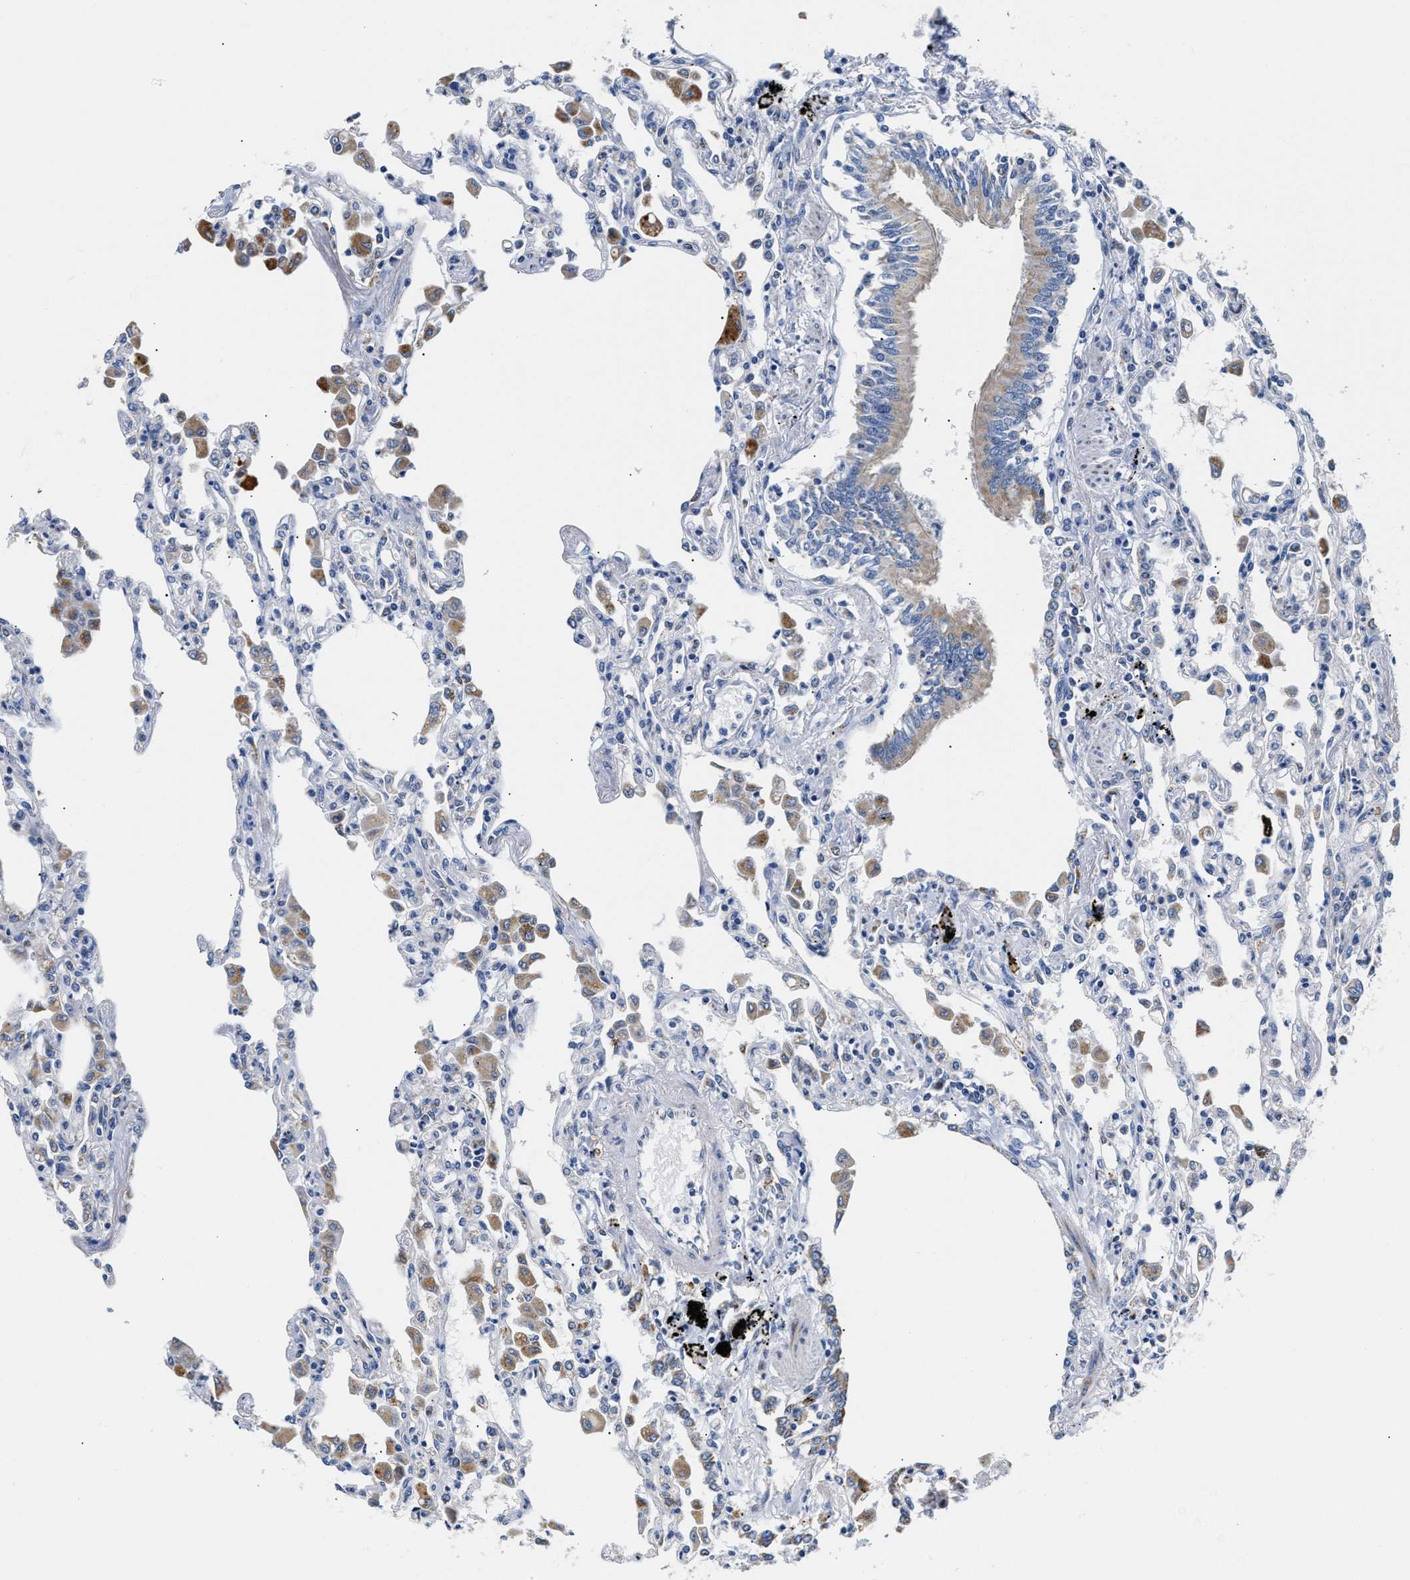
{"staining": {"intensity": "negative", "quantity": "none", "location": "none"}, "tissue": "lung", "cell_type": "Alveolar cells", "image_type": "normal", "snomed": [{"axis": "morphology", "description": "Normal tissue, NOS"}, {"axis": "topography", "description": "Bronchus"}, {"axis": "topography", "description": "Lung"}], "caption": "An immunohistochemistry (IHC) micrograph of normal lung is shown. There is no staining in alveolar cells of lung.", "gene": "ACADVL", "patient": {"sex": "female", "age": 49}}